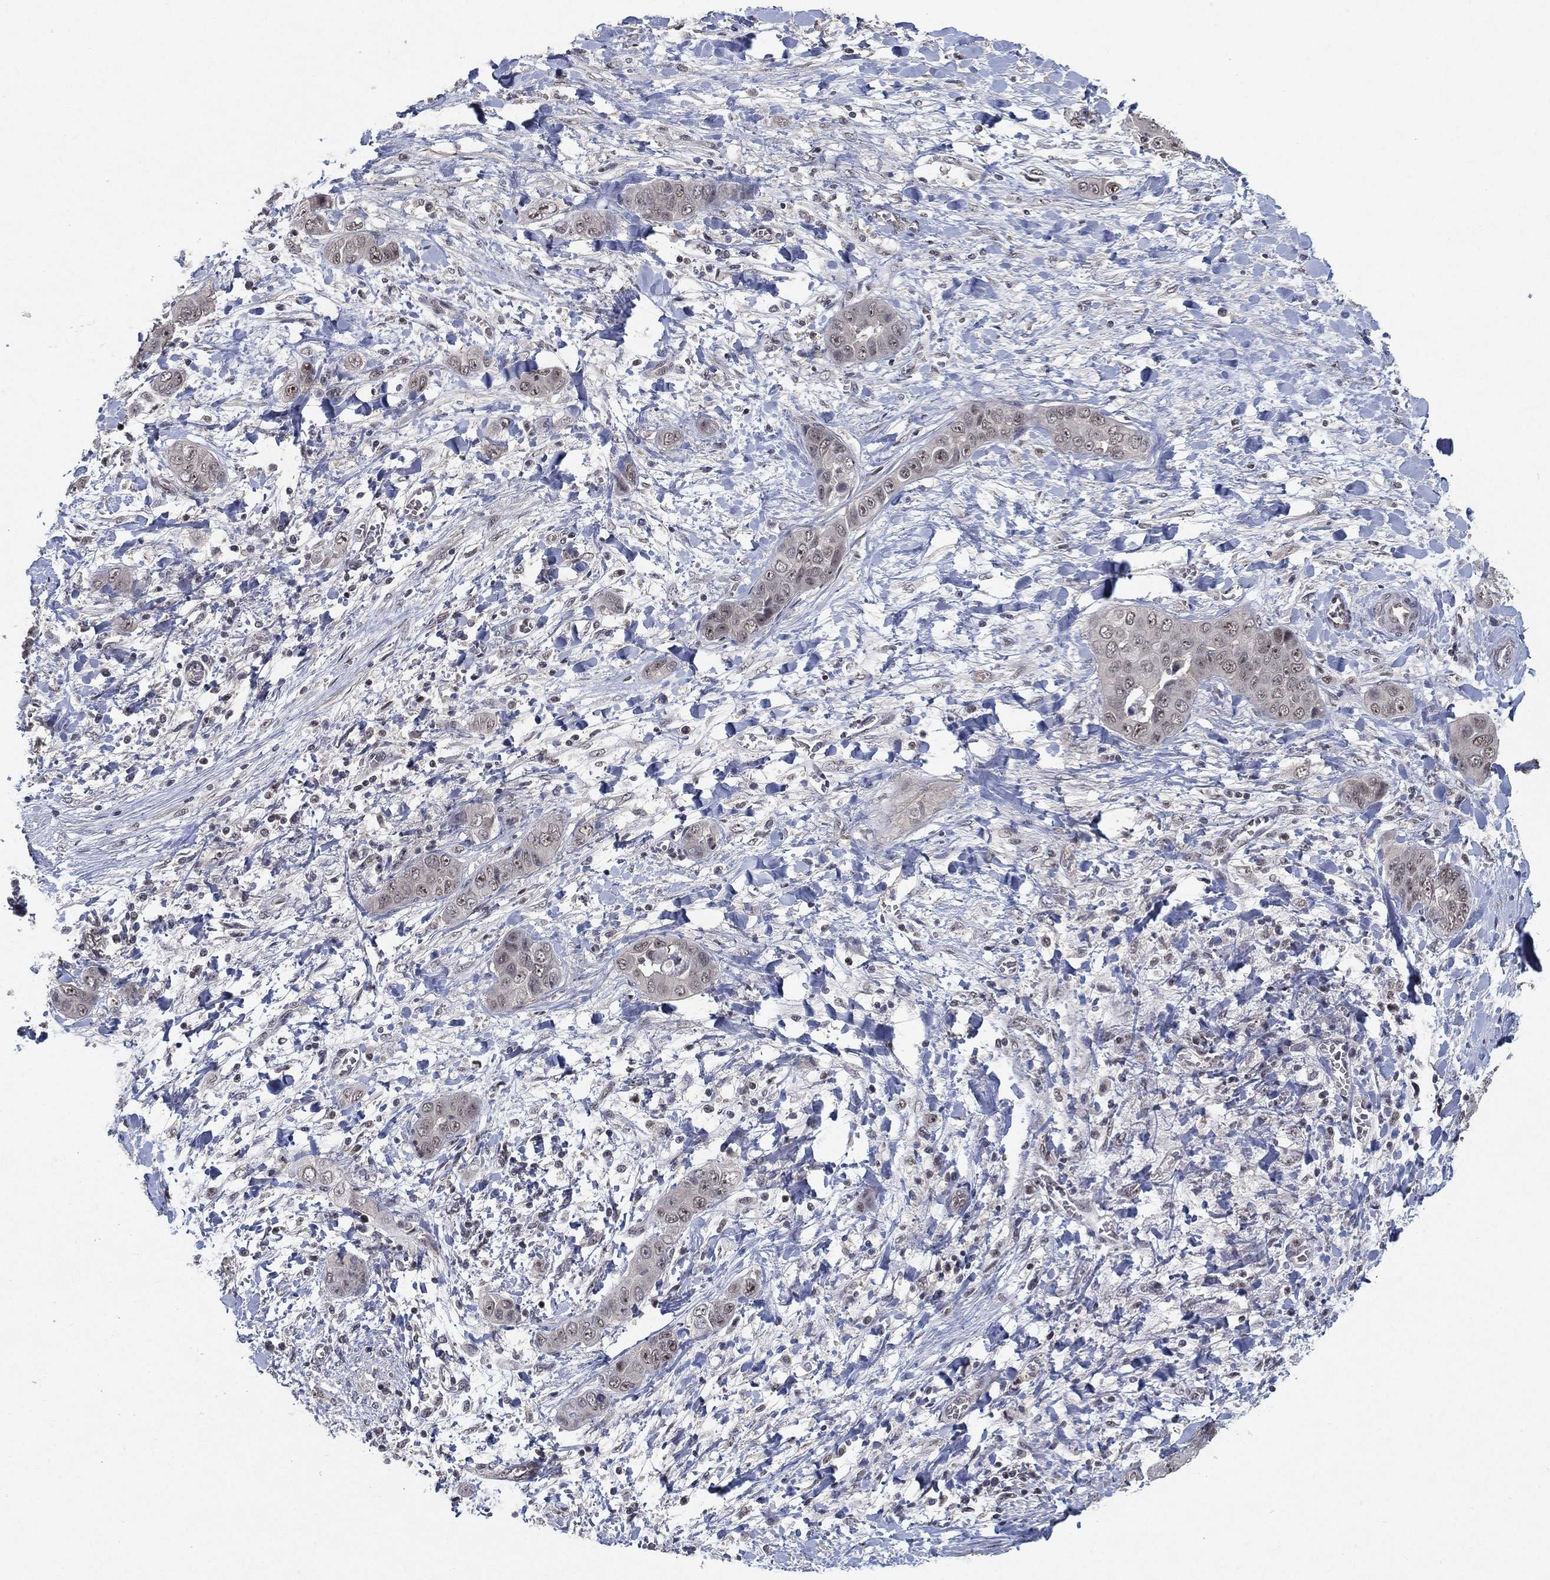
{"staining": {"intensity": "moderate", "quantity": "25%-75%", "location": "nuclear"}, "tissue": "liver cancer", "cell_type": "Tumor cells", "image_type": "cancer", "snomed": [{"axis": "morphology", "description": "Cholangiocarcinoma"}, {"axis": "topography", "description": "Liver"}], "caption": "Liver cancer stained with DAB immunohistochemistry (IHC) displays medium levels of moderate nuclear expression in about 25%-75% of tumor cells. Immunohistochemistry stains the protein in brown and the nuclei are stained blue.", "gene": "DGCR8", "patient": {"sex": "female", "age": 52}}